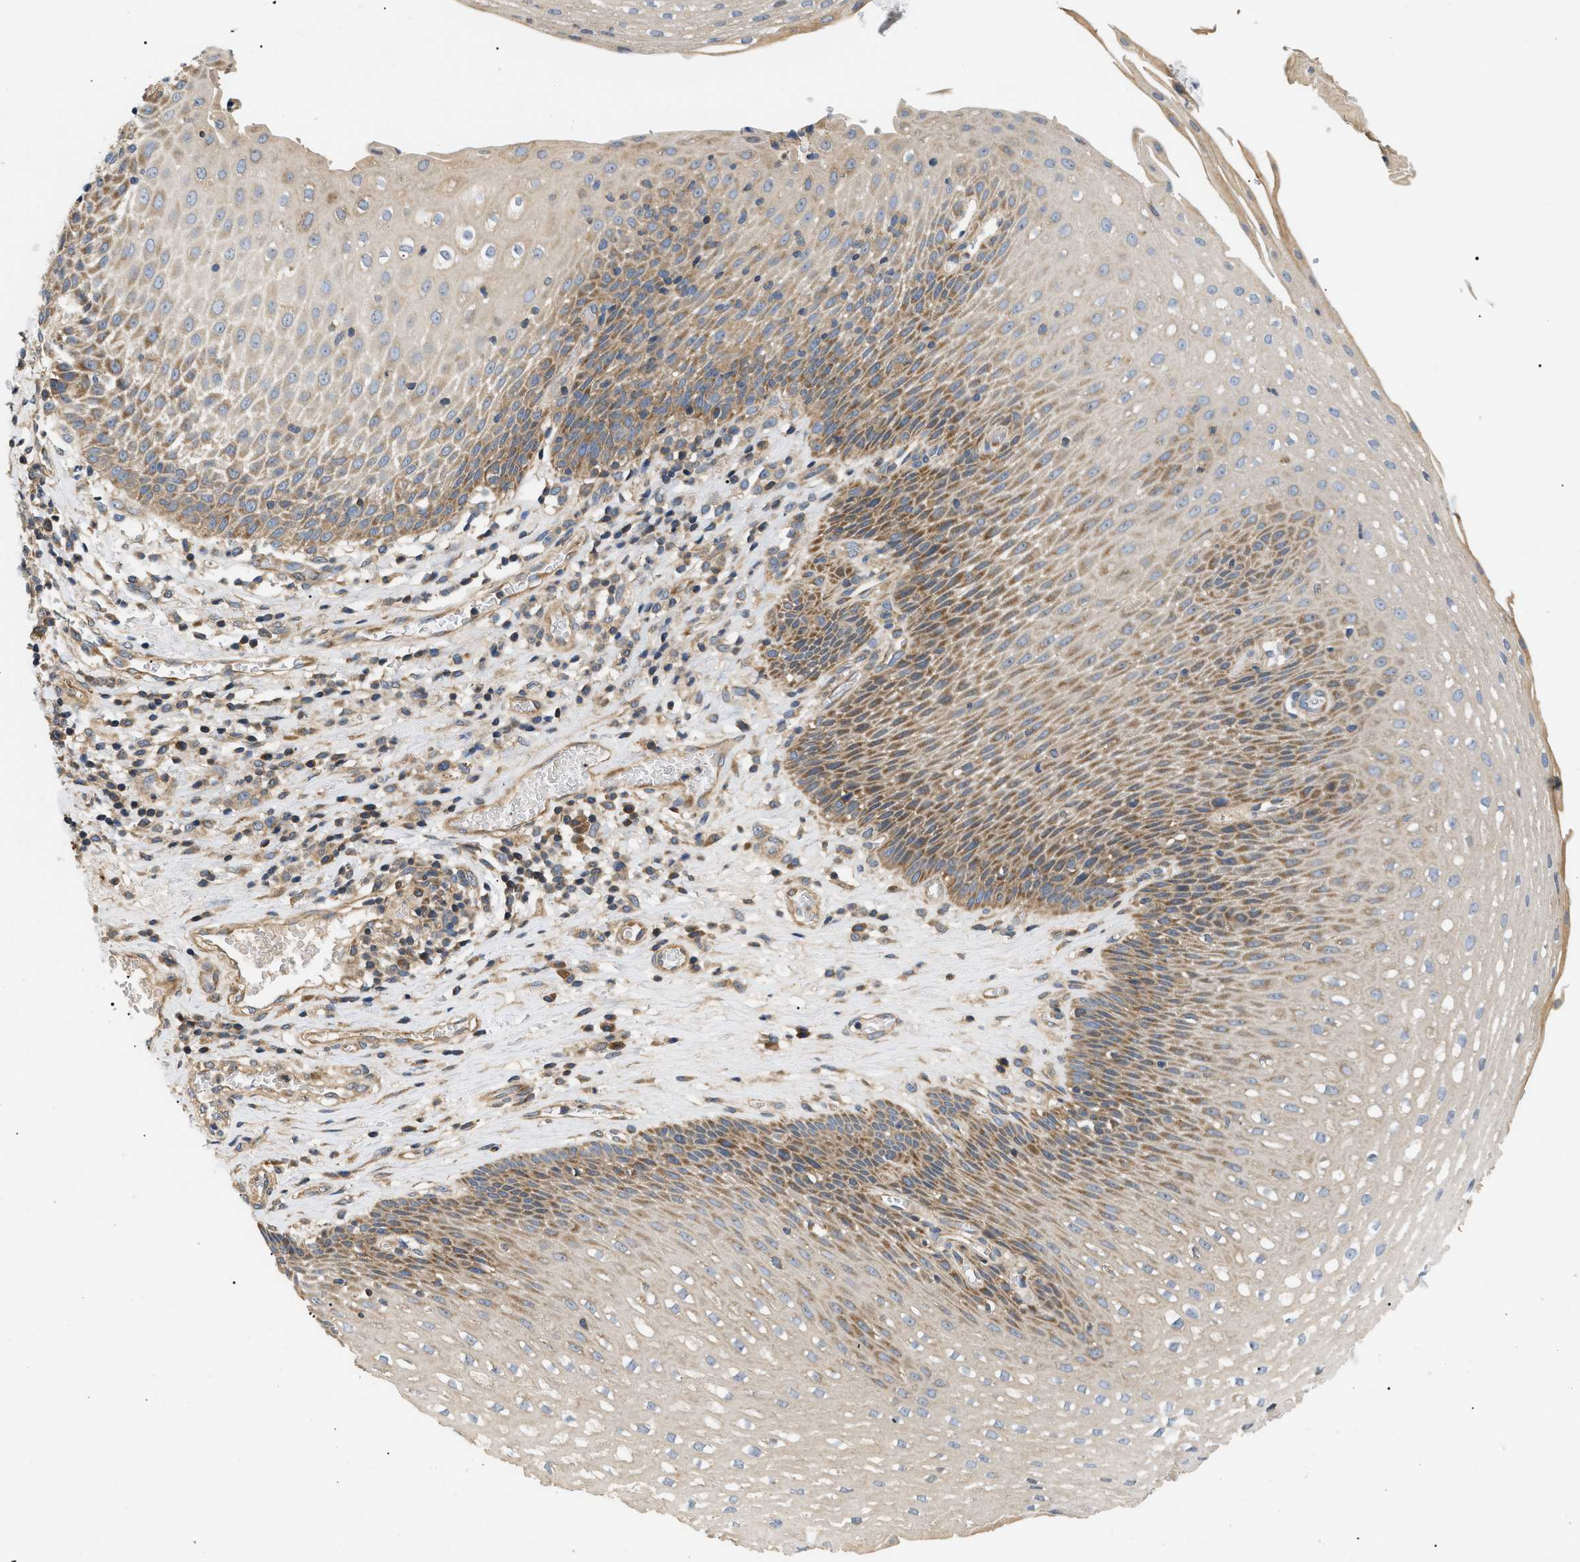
{"staining": {"intensity": "moderate", "quantity": ">75%", "location": "cytoplasmic/membranous"}, "tissue": "esophagus", "cell_type": "Squamous epithelial cells", "image_type": "normal", "snomed": [{"axis": "morphology", "description": "Normal tissue, NOS"}, {"axis": "topography", "description": "Esophagus"}], "caption": "Esophagus stained for a protein reveals moderate cytoplasmic/membranous positivity in squamous epithelial cells. (DAB = brown stain, brightfield microscopy at high magnification).", "gene": "PPM1B", "patient": {"sex": "male", "age": 48}}